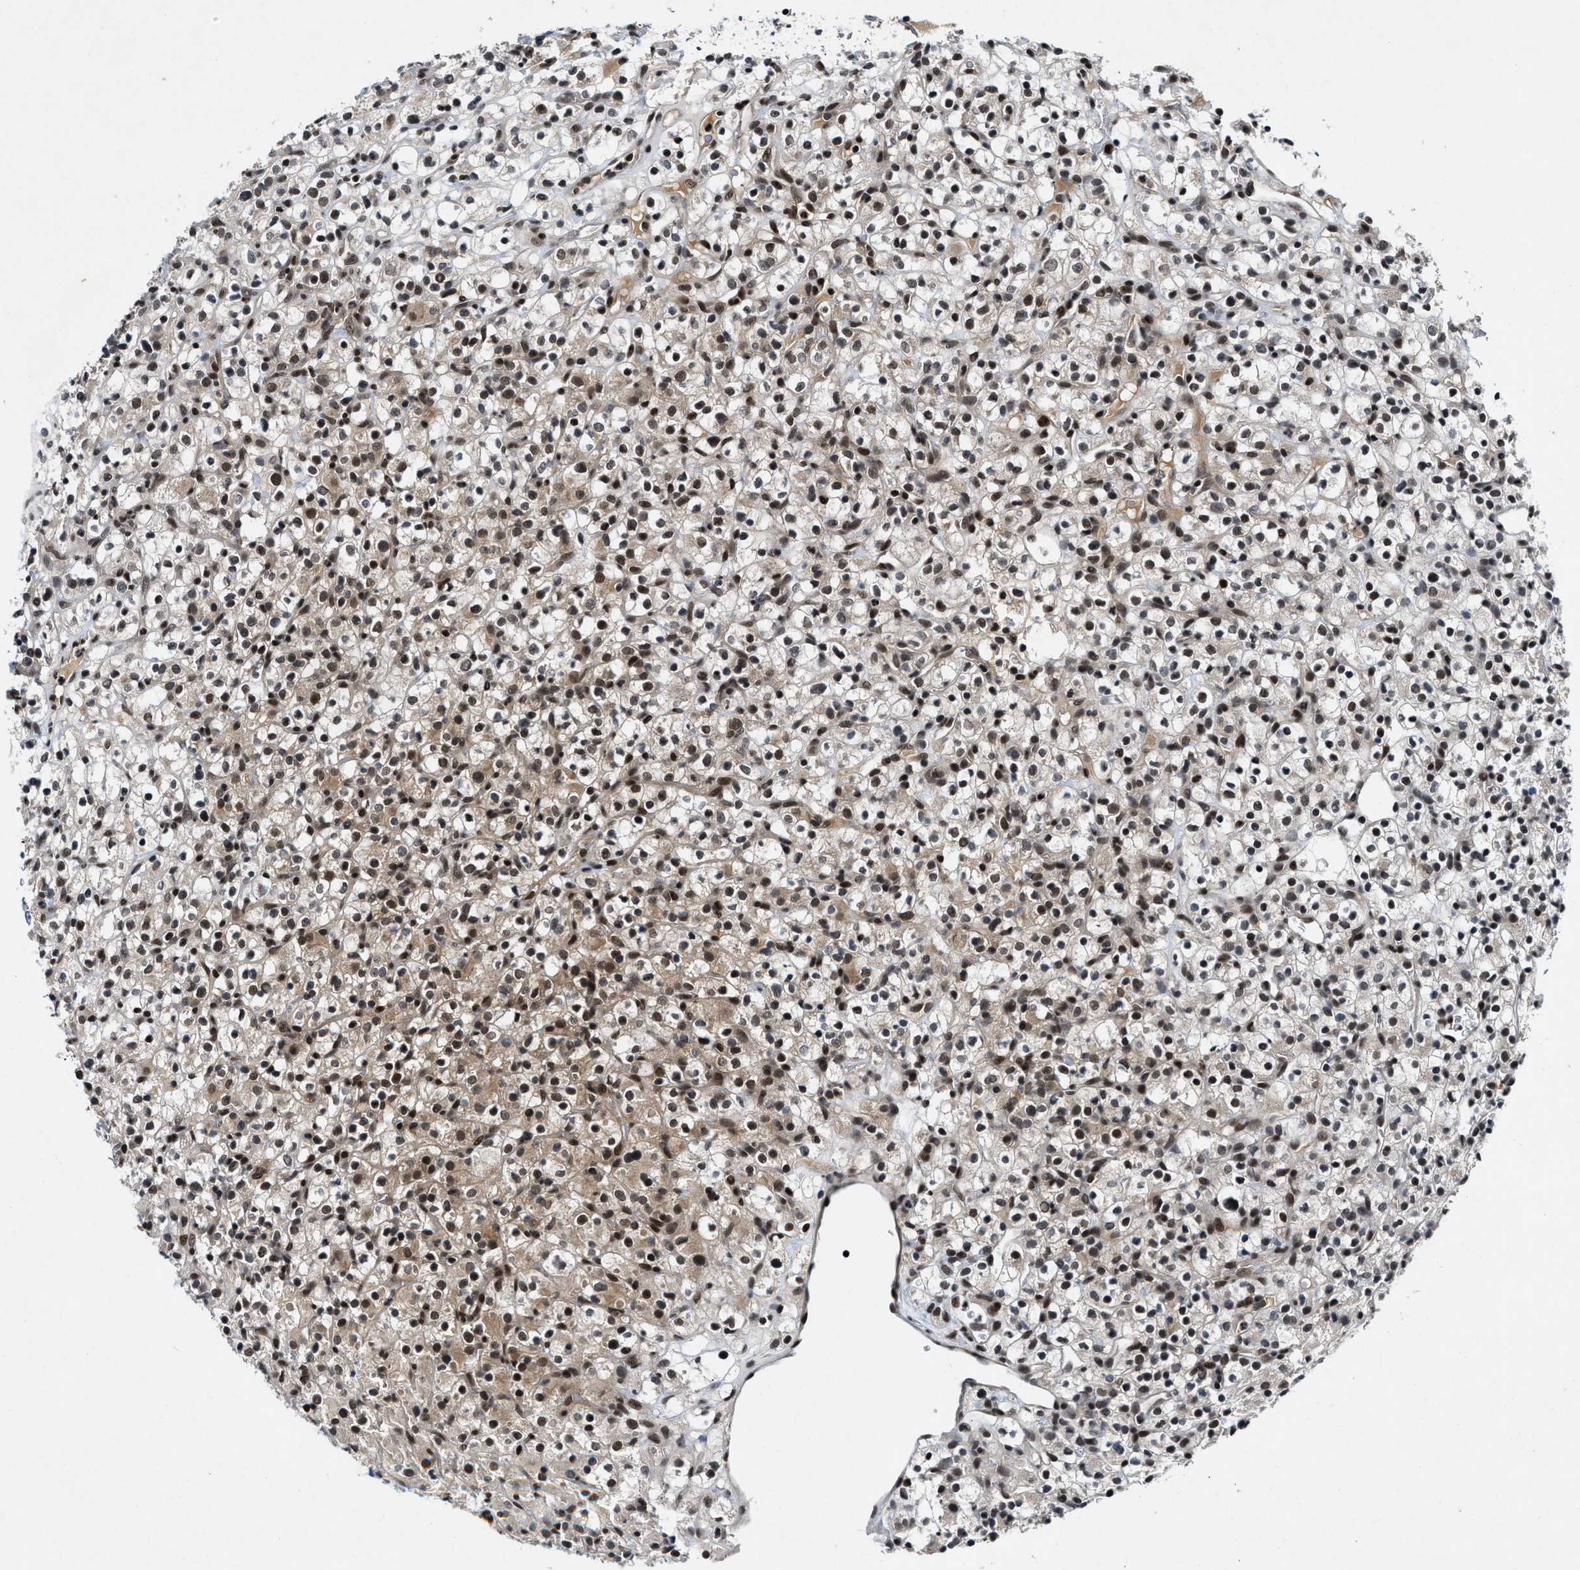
{"staining": {"intensity": "strong", "quantity": ">75%", "location": "cytoplasmic/membranous,nuclear"}, "tissue": "renal cancer", "cell_type": "Tumor cells", "image_type": "cancer", "snomed": [{"axis": "morphology", "description": "Normal tissue, NOS"}, {"axis": "morphology", "description": "Adenocarcinoma, NOS"}, {"axis": "topography", "description": "Kidney"}], "caption": "High-power microscopy captured an IHC micrograph of renal adenocarcinoma, revealing strong cytoplasmic/membranous and nuclear expression in approximately >75% of tumor cells.", "gene": "NCOA1", "patient": {"sex": "female", "age": 72}}